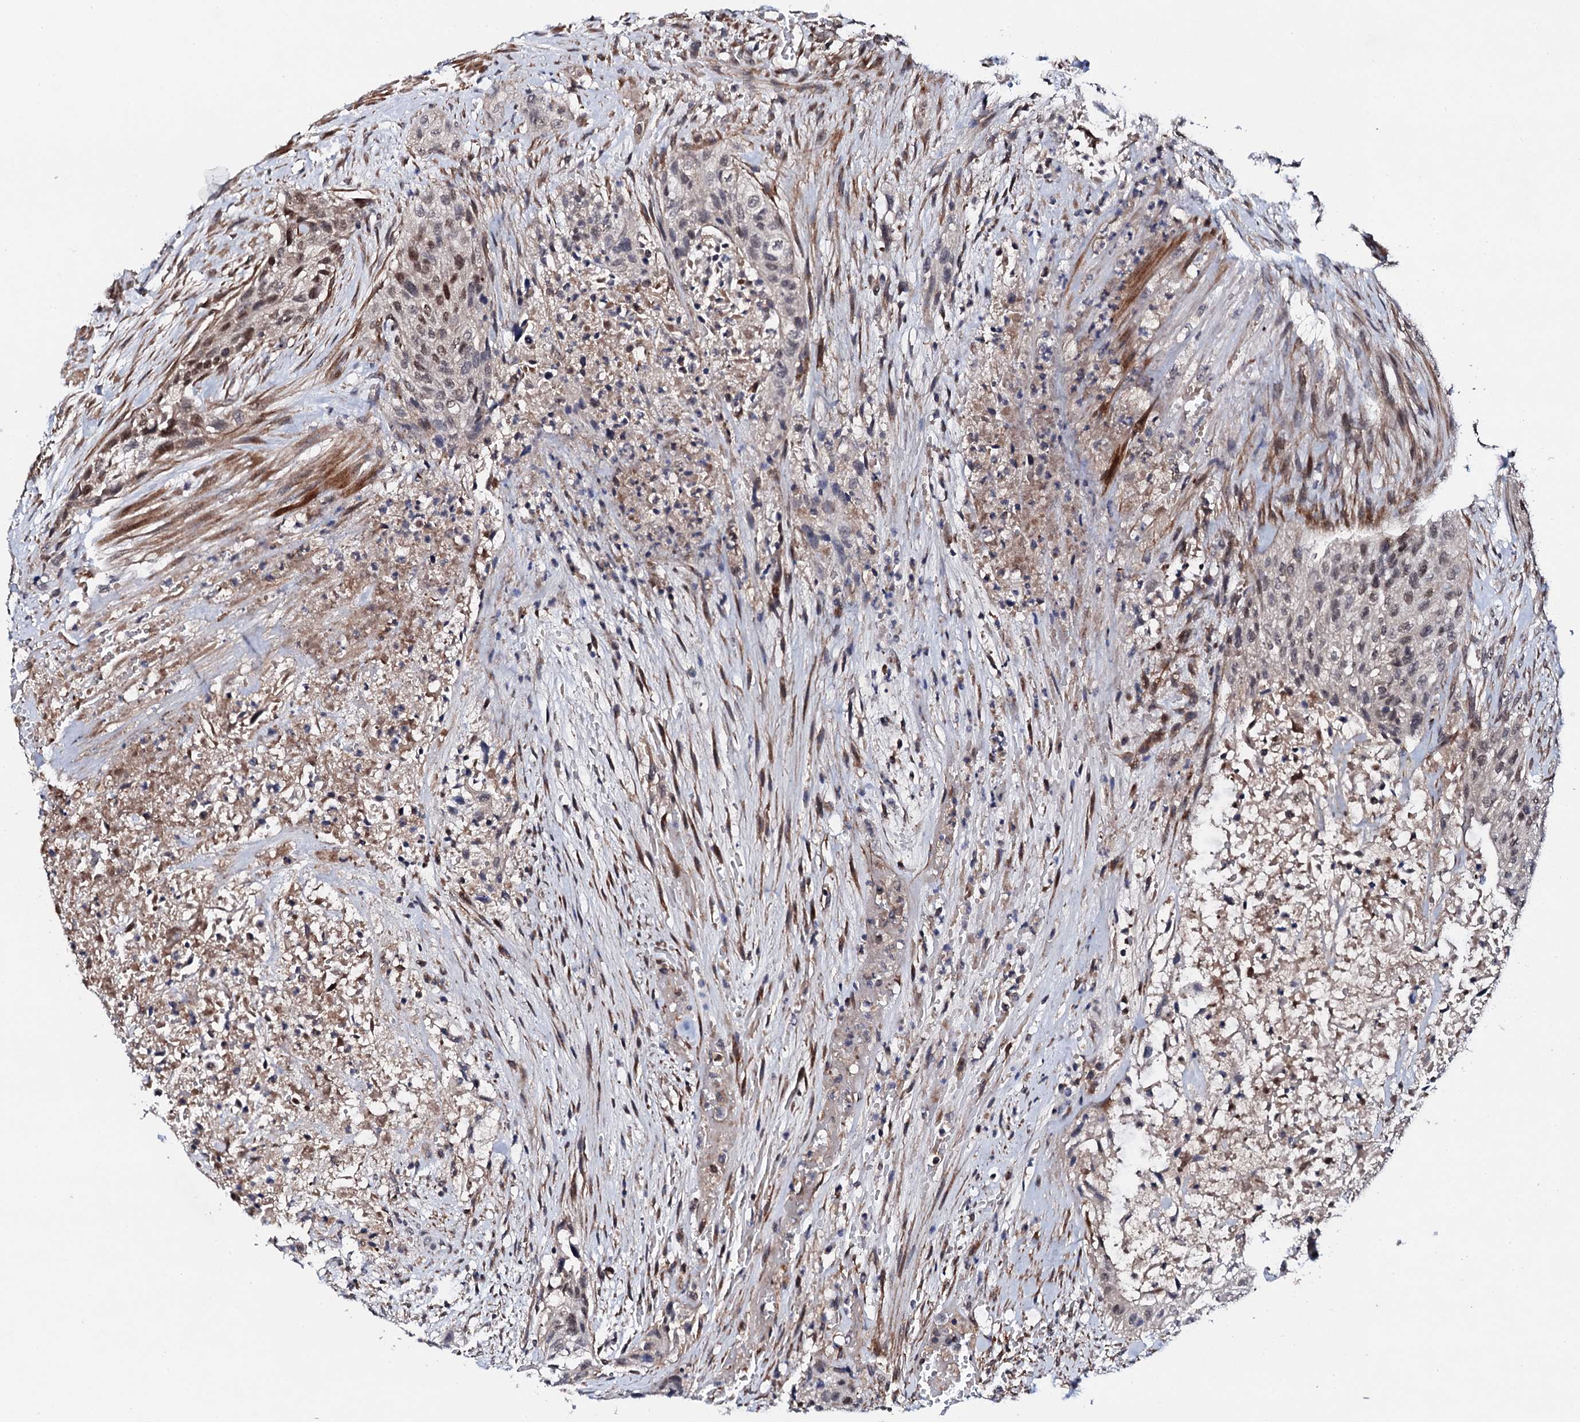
{"staining": {"intensity": "moderate", "quantity": "<25%", "location": "nuclear"}, "tissue": "urothelial cancer", "cell_type": "Tumor cells", "image_type": "cancer", "snomed": [{"axis": "morphology", "description": "Urothelial carcinoma, High grade"}, {"axis": "topography", "description": "Urinary bladder"}], "caption": "Immunohistochemical staining of human high-grade urothelial carcinoma reveals low levels of moderate nuclear positivity in about <25% of tumor cells.", "gene": "FAM111A", "patient": {"sex": "male", "age": 35}}